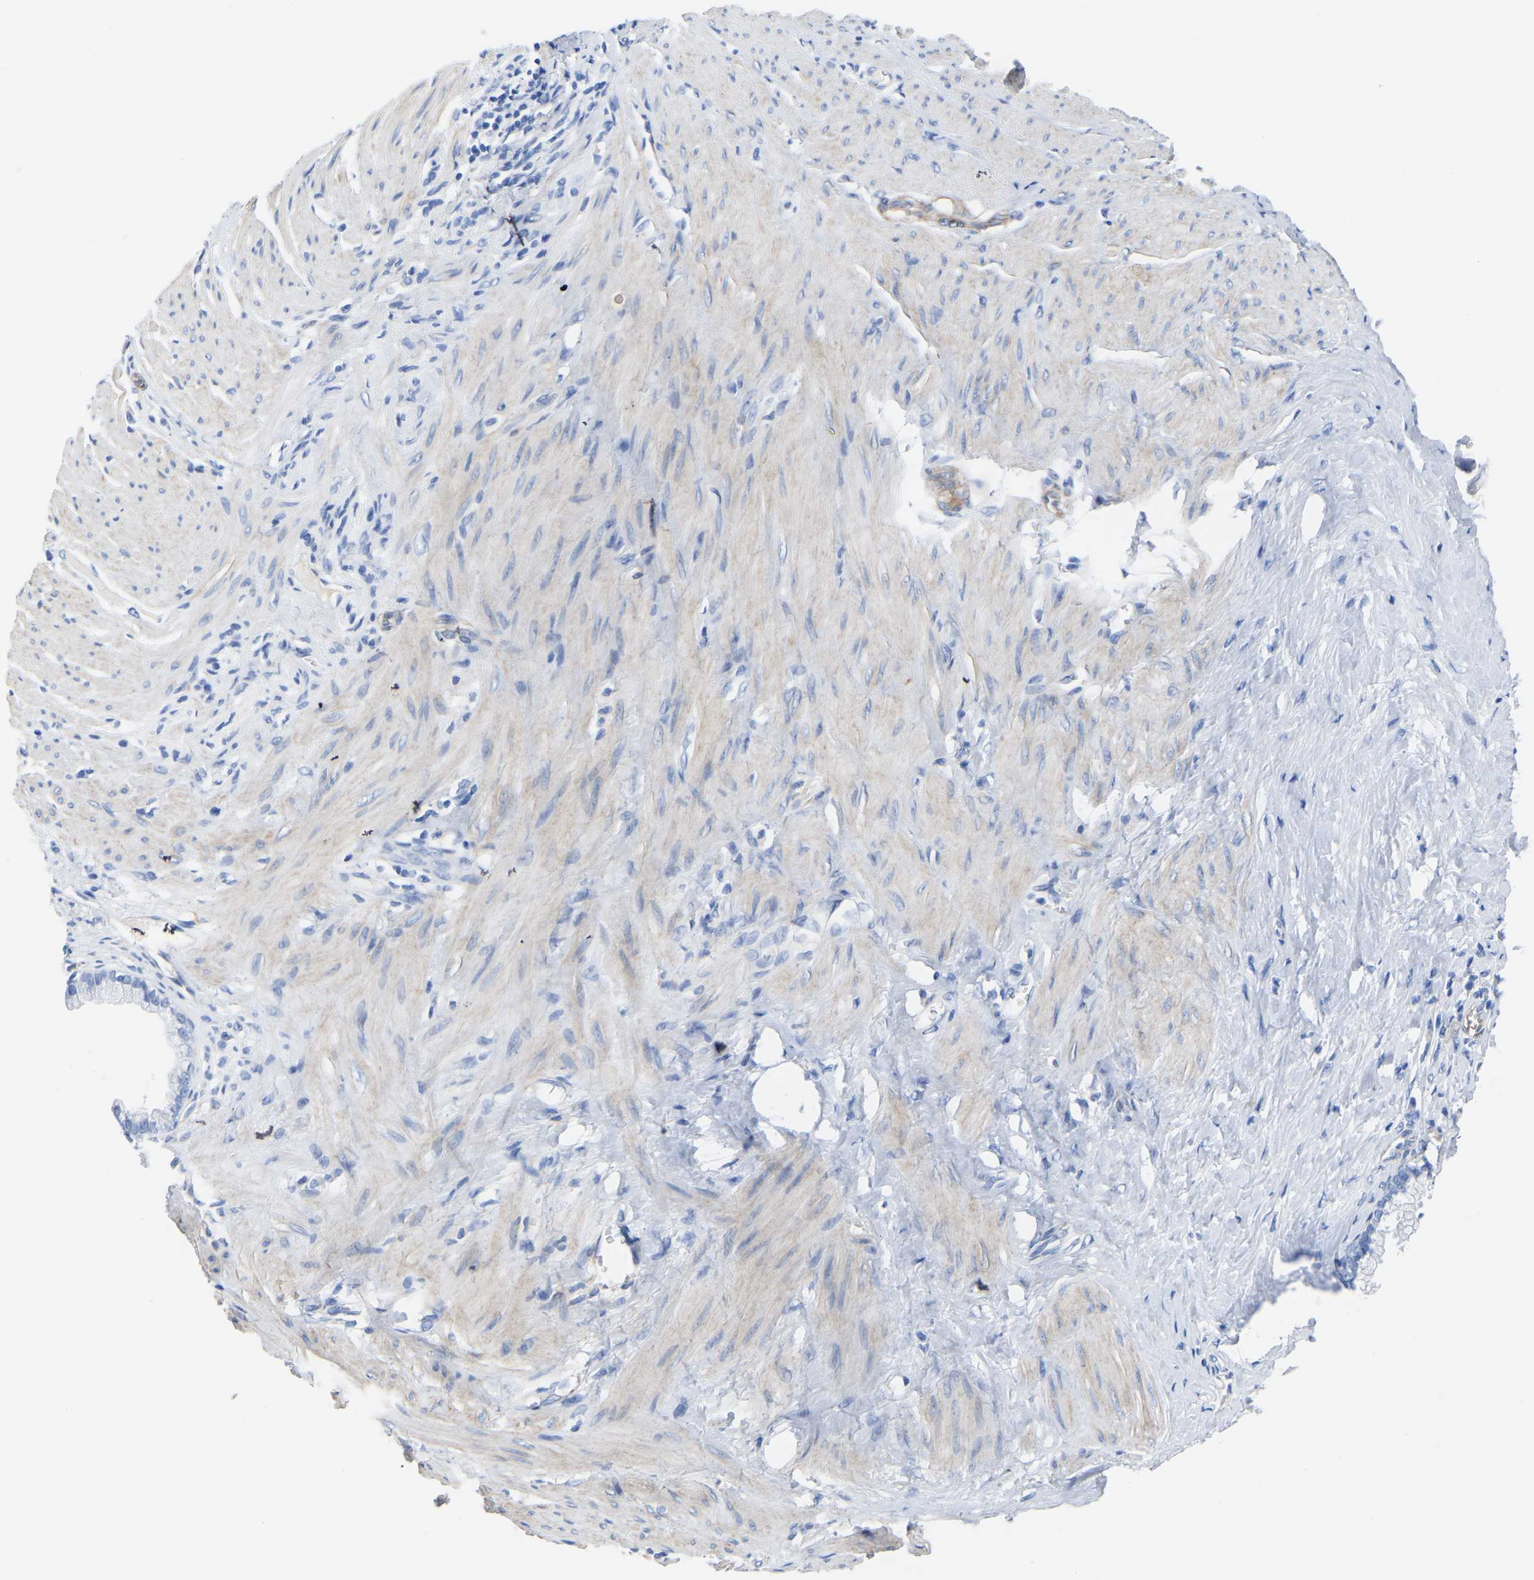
{"staining": {"intensity": "negative", "quantity": "none", "location": "none"}, "tissue": "pancreatic cancer", "cell_type": "Tumor cells", "image_type": "cancer", "snomed": [{"axis": "morphology", "description": "Adenocarcinoma, NOS"}, {"axis": "topography", "description": "Pancreas"}], "caption": "The micrograph shows no significant positivity in tumor cells of pancreatic cancer. Brightfield microscopy of immunohistochemistry stained with DAB (brown) and hematoxylin (blue), captured at high magnification.", "gene": "SLC45A3", "patient": {"sex": "male", "age": 69}}